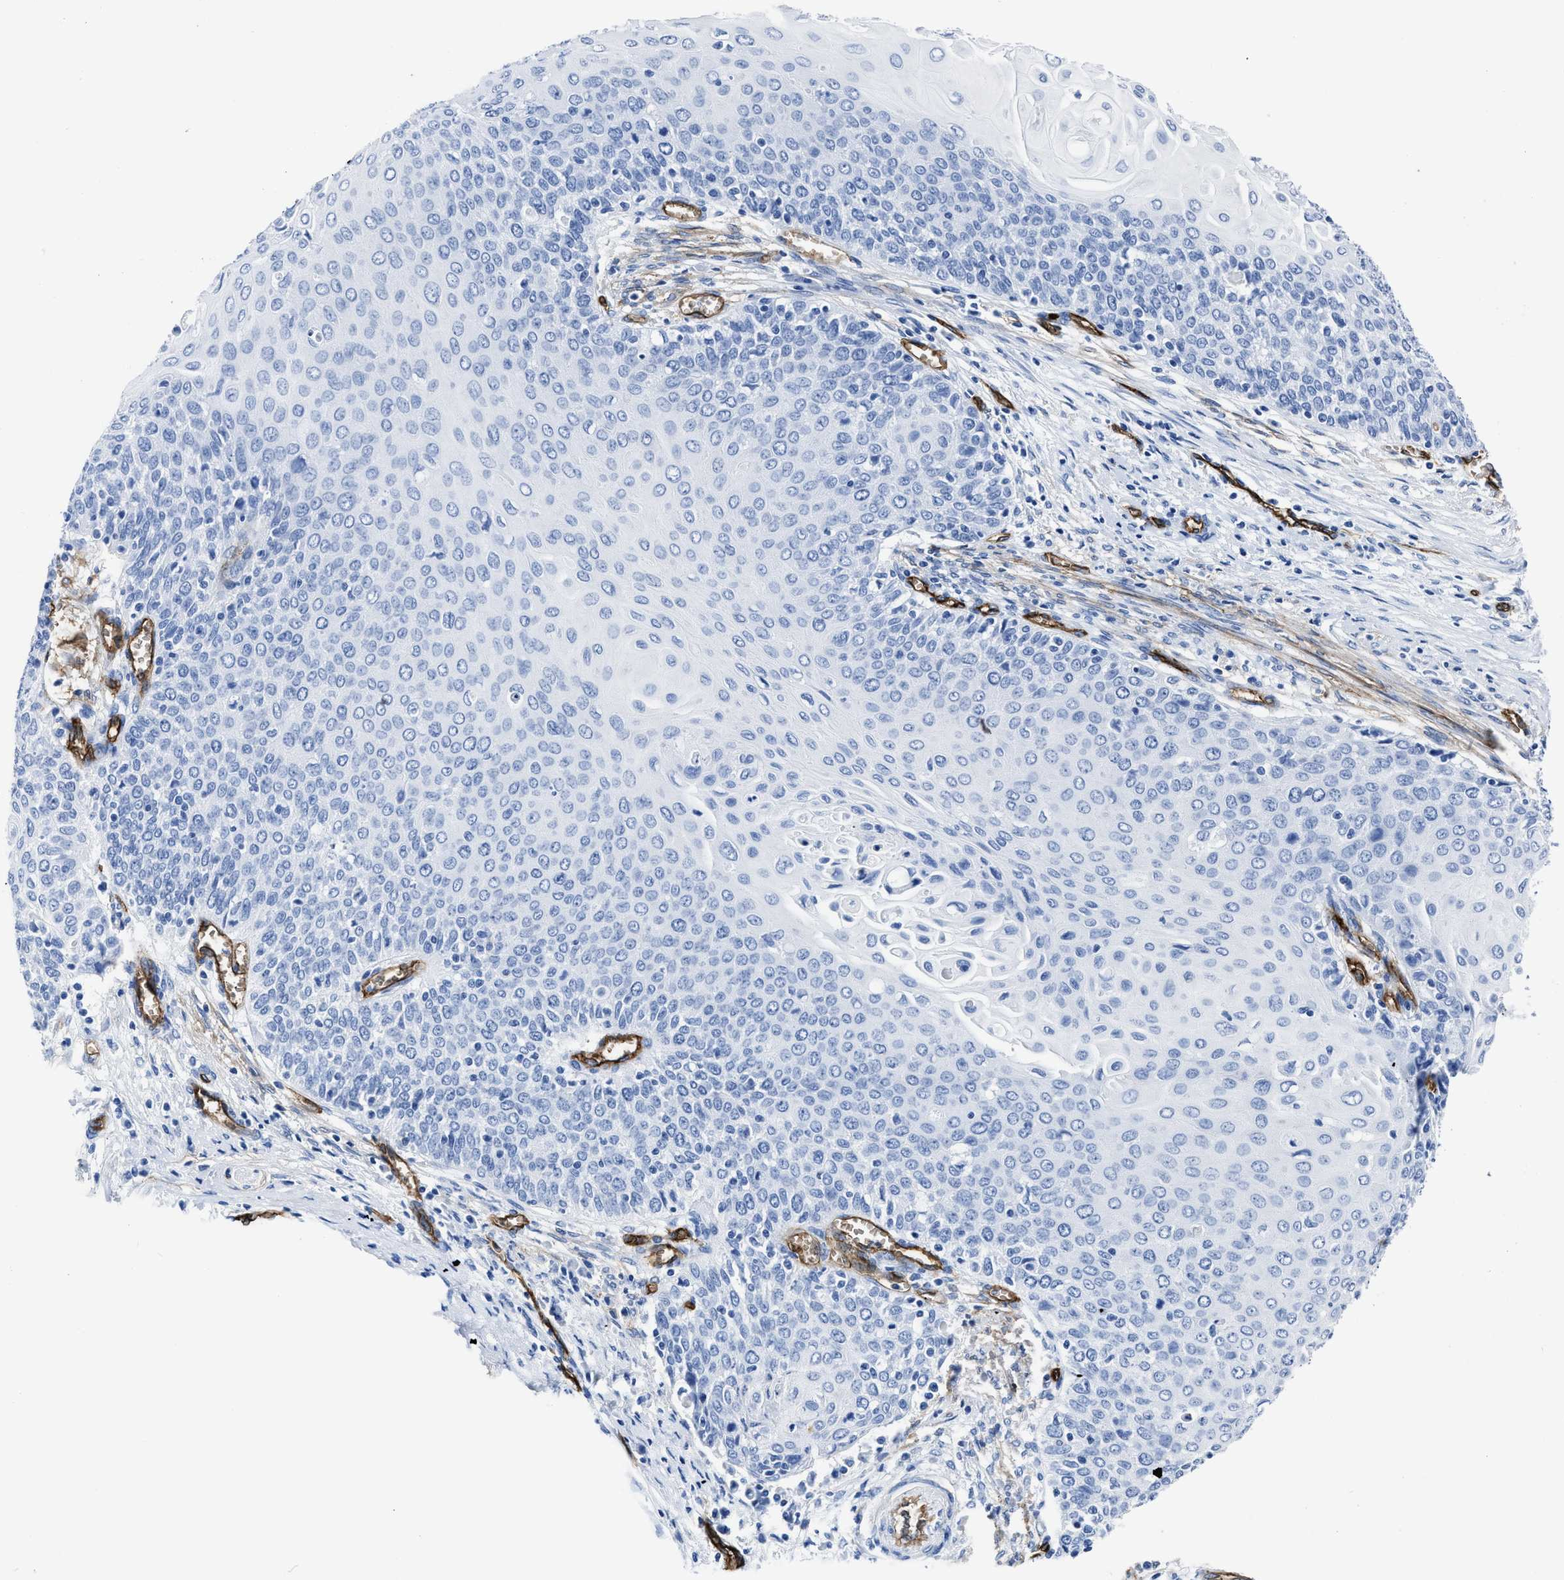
{"staining": {"intensity": "negative", "quantity": "none", "location": "none"}, "tissue": "cervical cancer", "cell_type": "Tumor cells", "image_type": "cancer", "snomed": [{"axis": "morphology", "description": "Squamous cell carcinoma, NOS"}, {"axis": "topography", "description": "Cervix"}], "caption": "Human cervical cancer (squamous cell carcinoma) stained for a protein using IHC displays no expression in tumor cells.", "gene": "AQP1", "patient": {"sex": "female", "age": 39}}